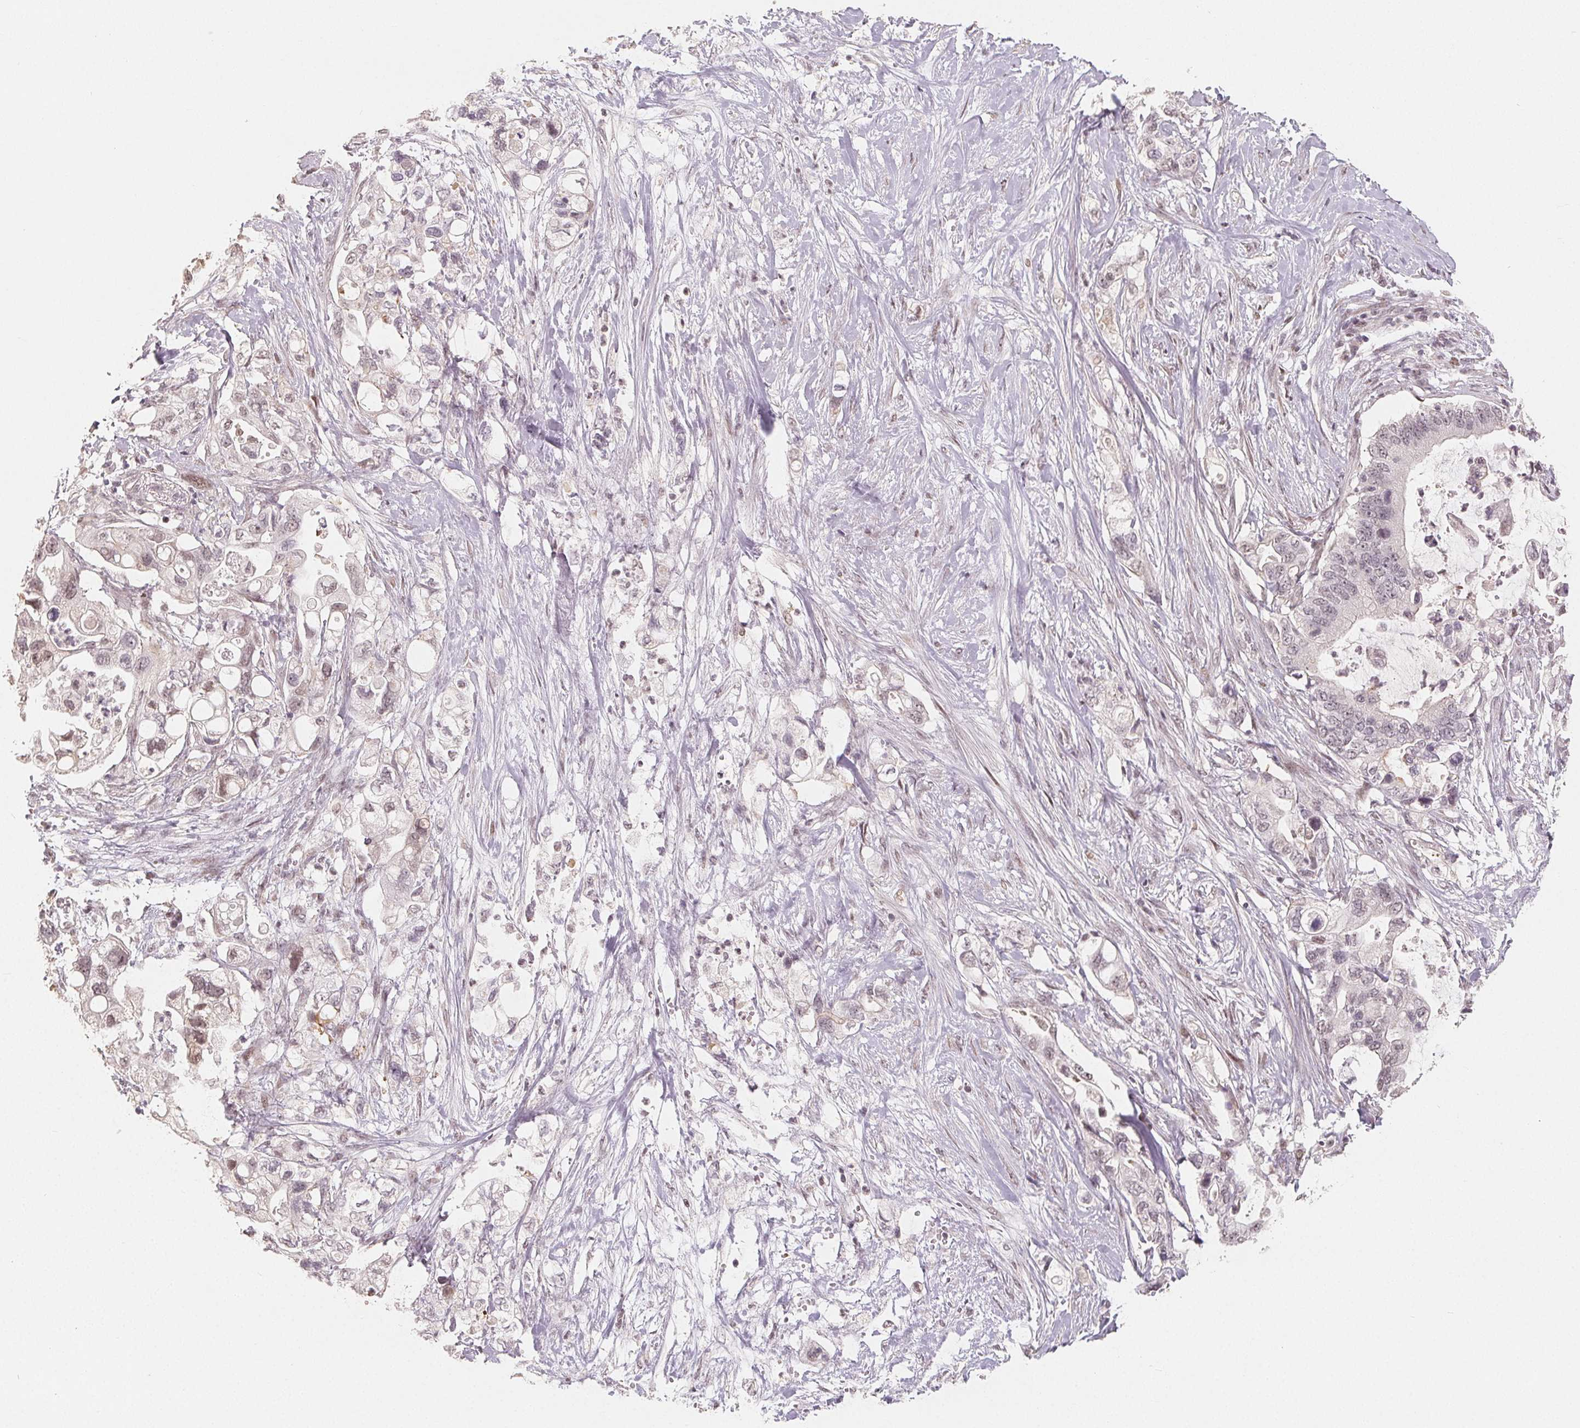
{"staining": {"intensity": "weak", "quantity": "<25%", "location": "nuclear"}, "tissue": "pancreatic cancer", "cell_type": "Tumor cells", "image_type": "cancer", "snomed": [{"axis": "morphology", "description": "Adenocarcinoma, NOS"}, {"axis": "topography", "description": "Pancreas"}], "caption": "High magnification brightfield microscopy of adenocarcinoma (pancreatic) stained with DAB (brown) and counterstained with hematoxylin (blue): tumor cells show no significant positivity. (DAB (3,3'-diaminobenzidine) IHC with hematoxylin counter stain).", "gene": "CCDC138", "patient": {"sex": "female", "age": 72}}